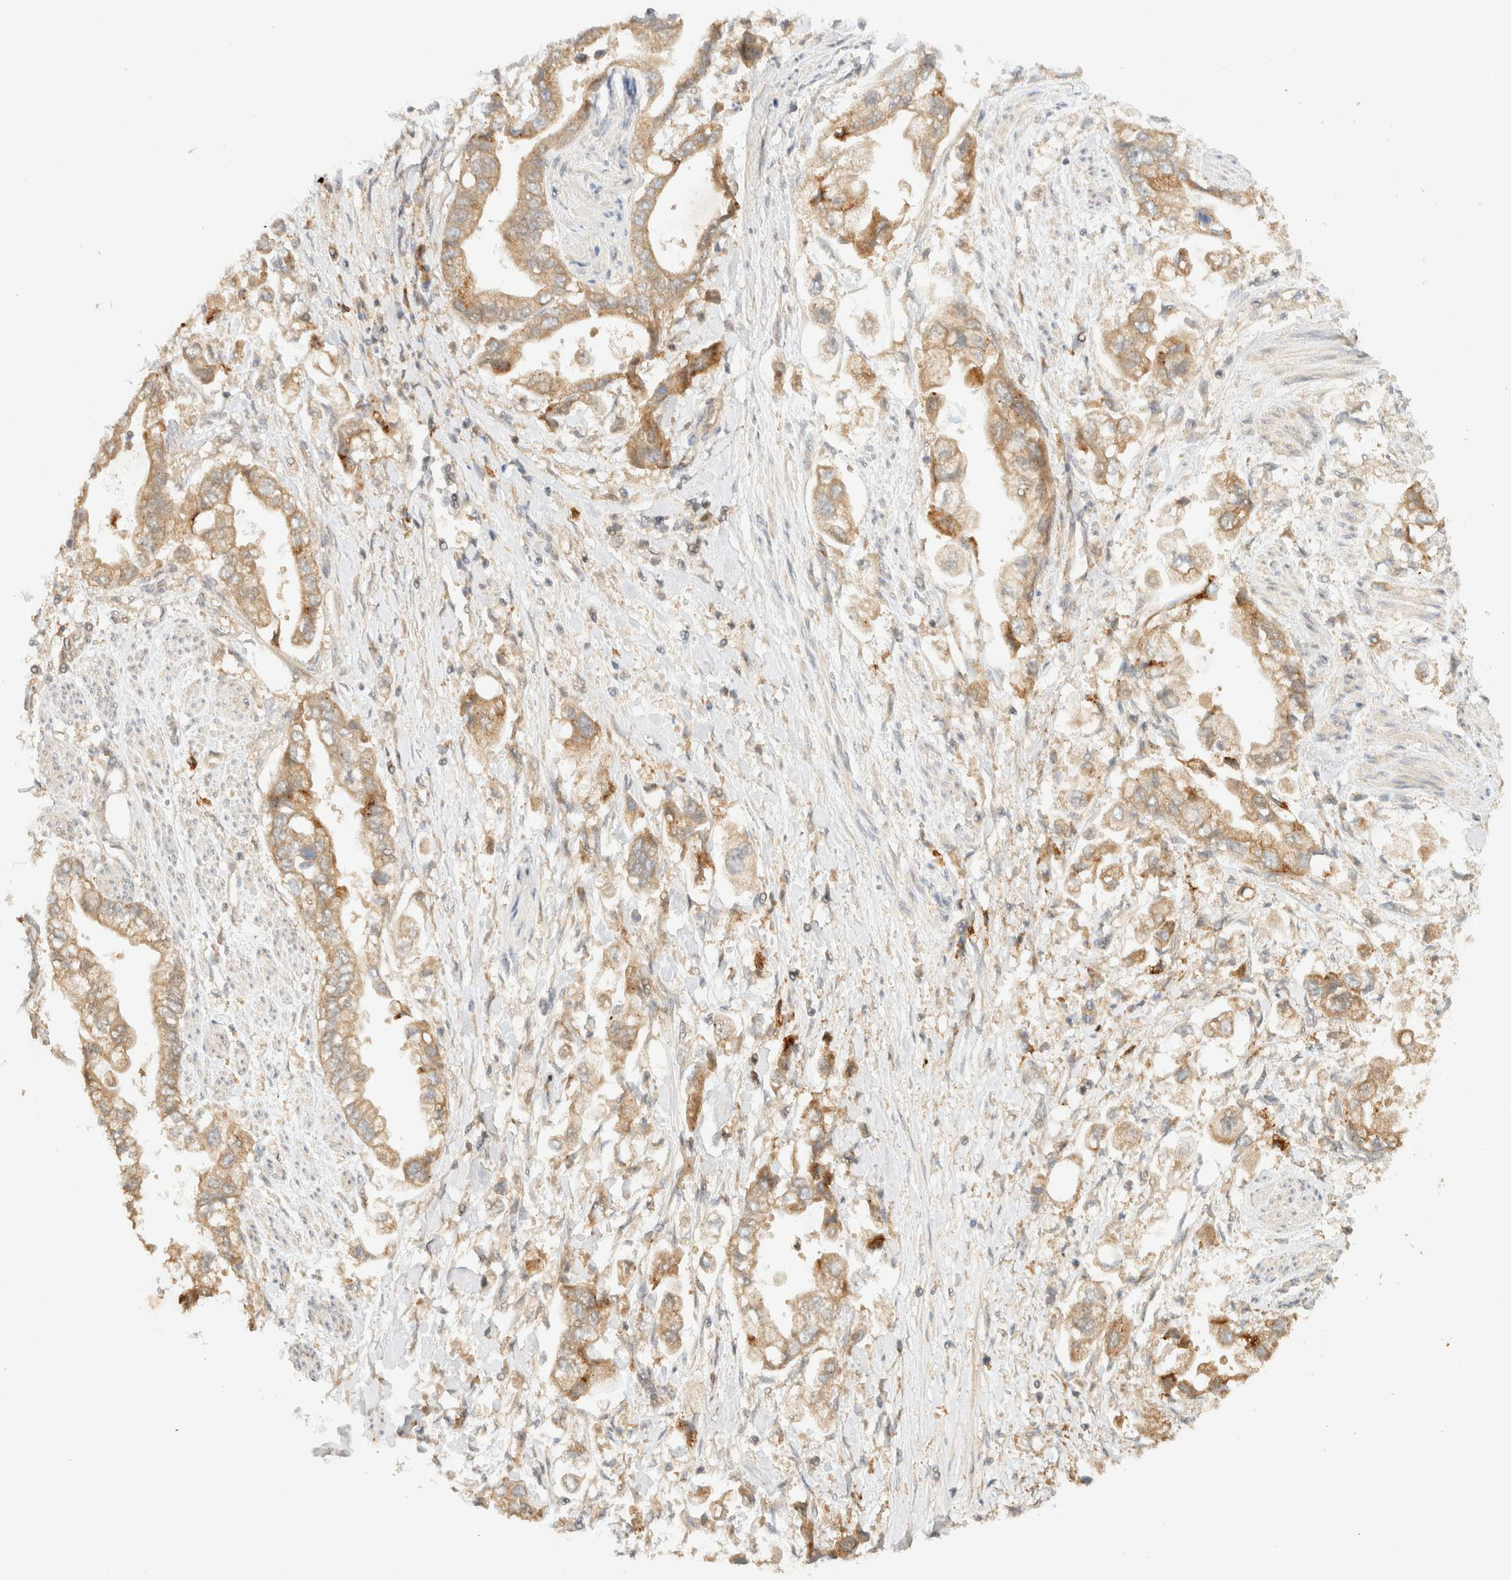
{"staining": {"intensity": "weak", "quantity": ">75%", "location": "cytoplasmic/membranous"}, "tissue": "stomach cancer", "cell_type": "Tumor cells", "image_type": "cancer", "snomed": [{"axis": "morphology", "description": "Normal tissue, NOS"}, {"axis": "morphology", "description": "Adenocarcinoma, NOS"}, {"axis": "topography", "description": "Stomach"}], "caption": "A micrograph of human stomach adenocarcinoma stained for a protein exhibits weak cytoplasmic/membranous brown staining in tumor cells.", "gene": "ZBTB34", "patient": {"sex": "male", "age": 62}}